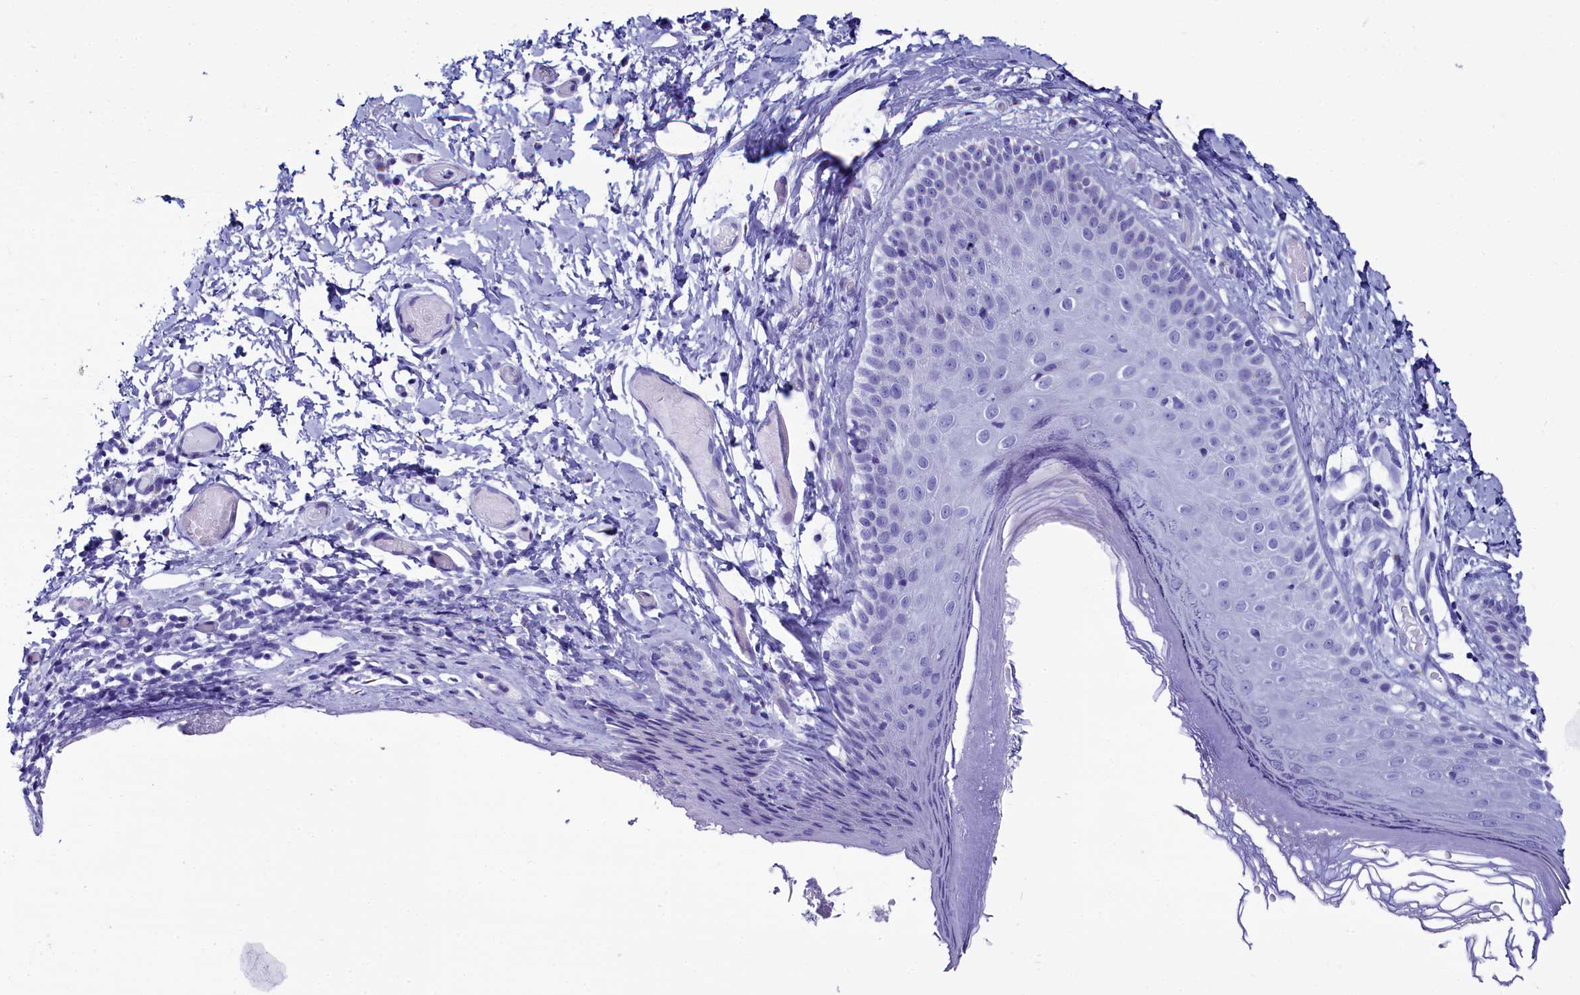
{"staining": {"intensity": "negative", "quantity": "none", "location": "none"}, "tissue": "skin", "cell_type": "Epidermal cells", "image_type": "normal", "snomed": [{"axis": "morphology", "description": "Normal tissue, NOS"}, {"axis": "topography", "description": "Adipose tissue"}, {"axis": "topography", "description": "Vascular tissue"}, {"axis": "topography", "description": "Vulva"}, {"axis": "topography", "description": "Peripheral nerve tissue"}], "caption": "DAB immunohistochemical staining of normal human skin shows no significant positivity in epidermal cells.", "gene": "AP3B2", "patient": {"sex": "female", "age": 86}}